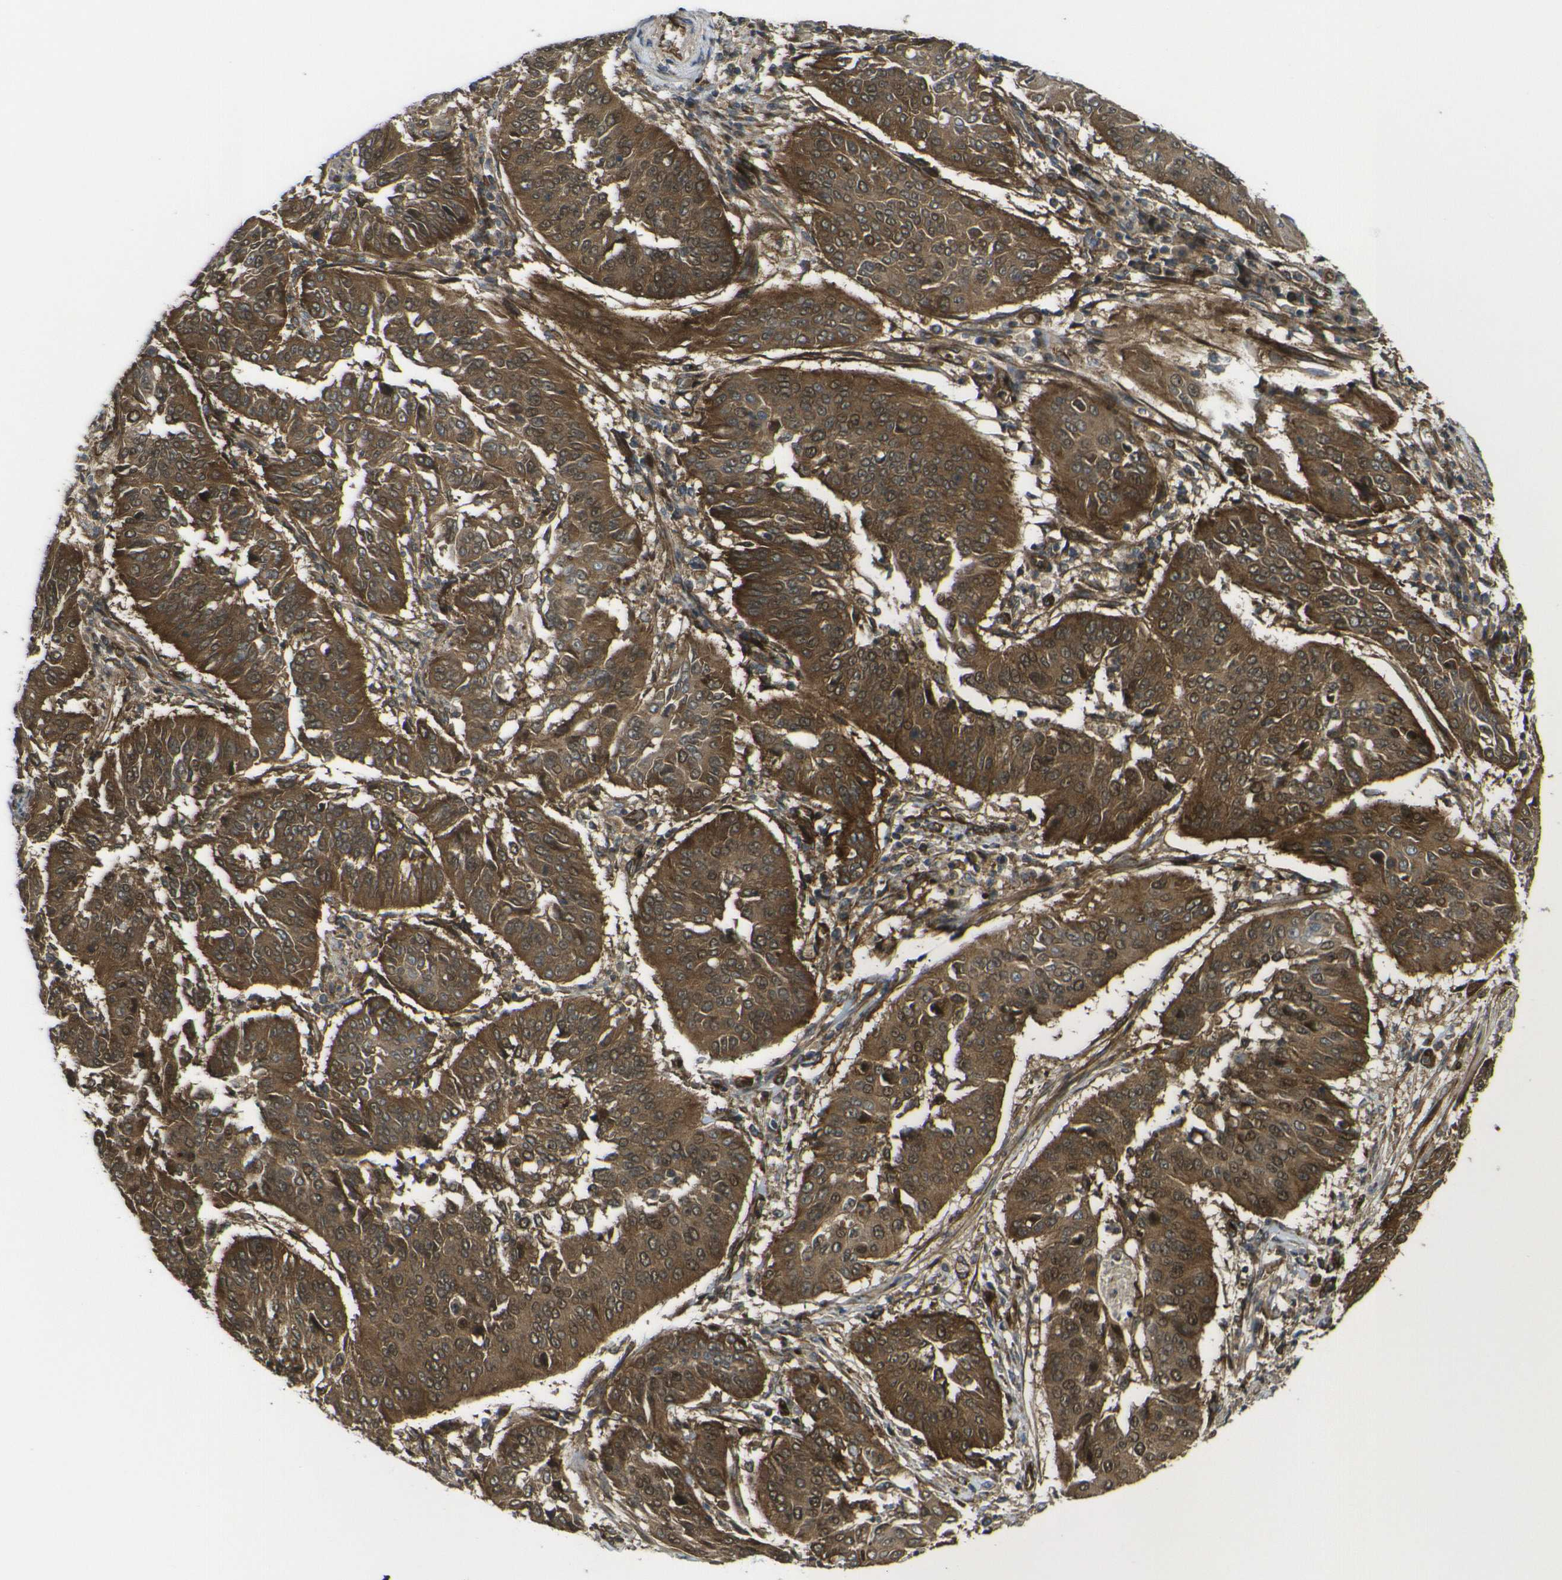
{"staining": {"intensity": "strong", "quantity": ">75%", "location": "cytoplasmic/membranous"}, "tissue": "cervical cancer", "cell_type": "Tumor cells", "image_type": "cancer", "snomed": [{"axis": "morphology", "description": "Normal tissue, NOS"}, {"axis": "morphology", "description": "Squamous cell carcinoma, NOS"}, {"axis": "topography", "description": "Cervix"}], "caption": "Protein staining displays strong cytoplasmic/membranous expression in approximately >75% of tumor cells in cervical cancer.", "gene": "ECE1", "patient": {"sex": "female", "age": 39}}